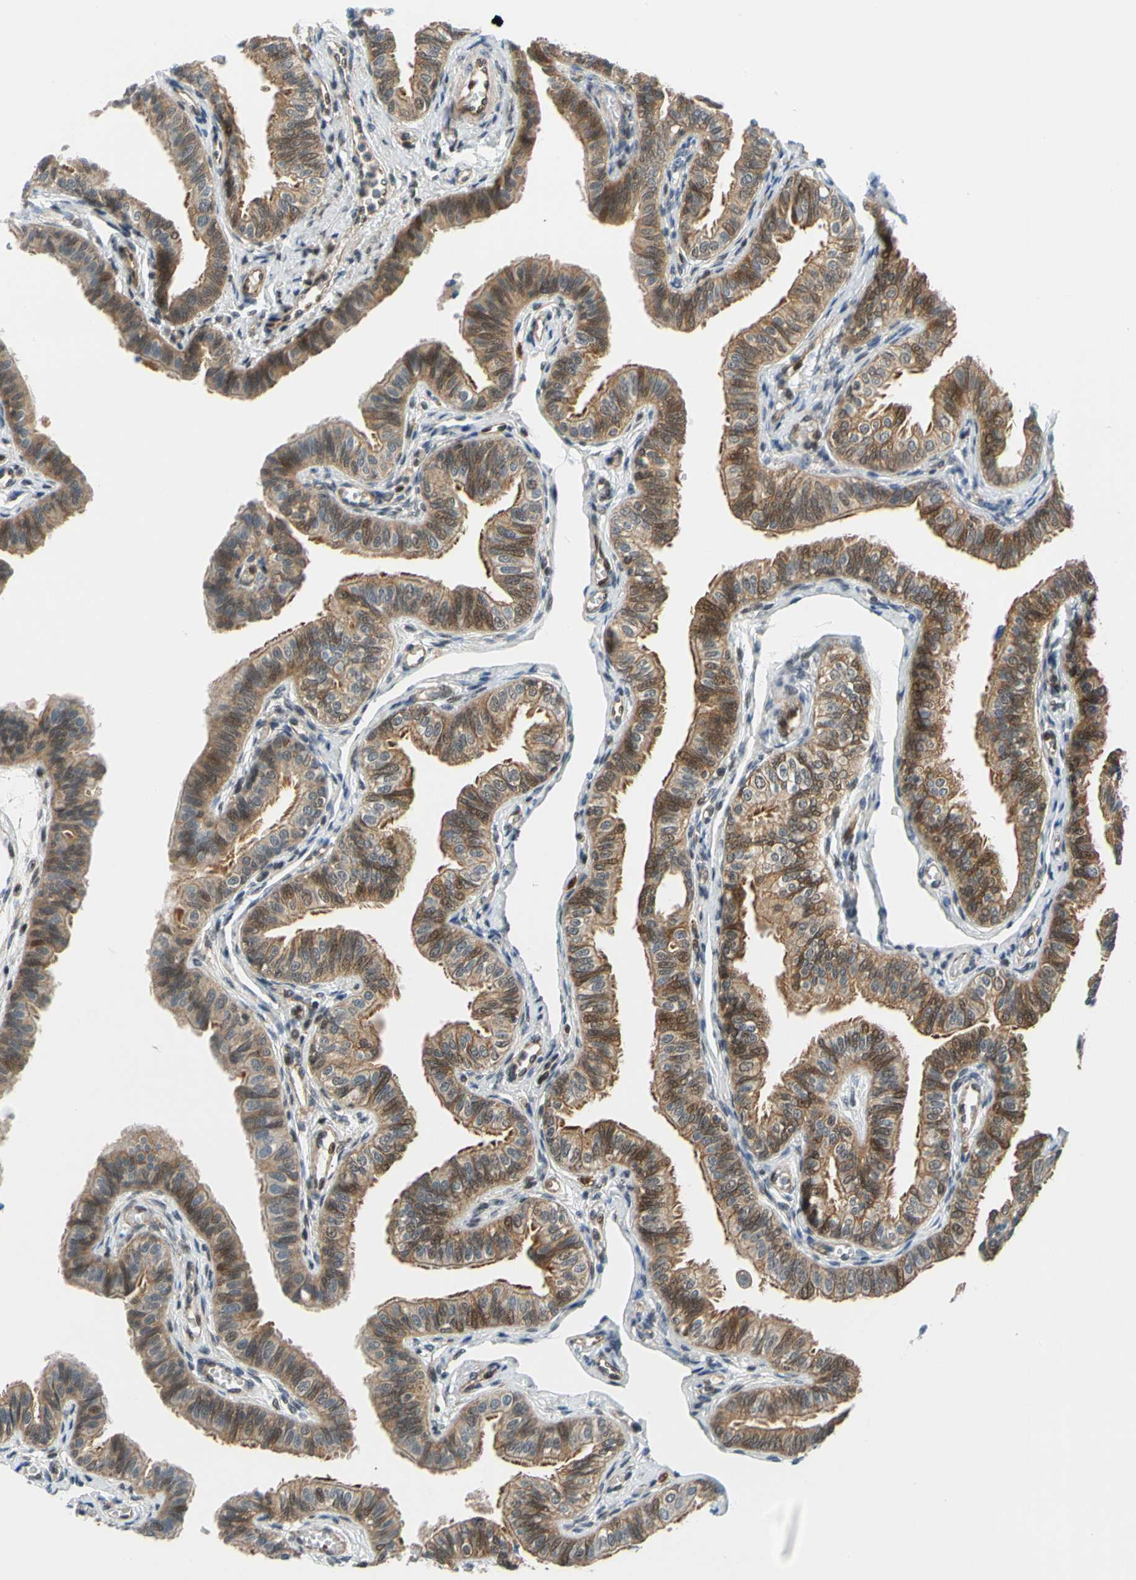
{"staining": {"intensity": "moderate", "quantity": ">75%", "location": "cytoplasmic/membranous,nuclear"}, "tissue": "fallopian tube", "cell_type": "Glandular cells", "image_type": "normal", "snomed": [{"axis": "morphology", "description": "Normal tissue, NOS"}, {"axis": "morphology", "description": "Dermoid, NOS"}, {"axis": "topography", "description": "Fallopian tube"}], "caption": "Approximately >75% of glandular cells in benign fallopian tube exhibit moderate cytoplasmic/membranous,nuclear protein expression as visualized by brown immunohistochemical staining.", "gene": "MAPK9", "patient": {"sex": "female", "age": 33}}